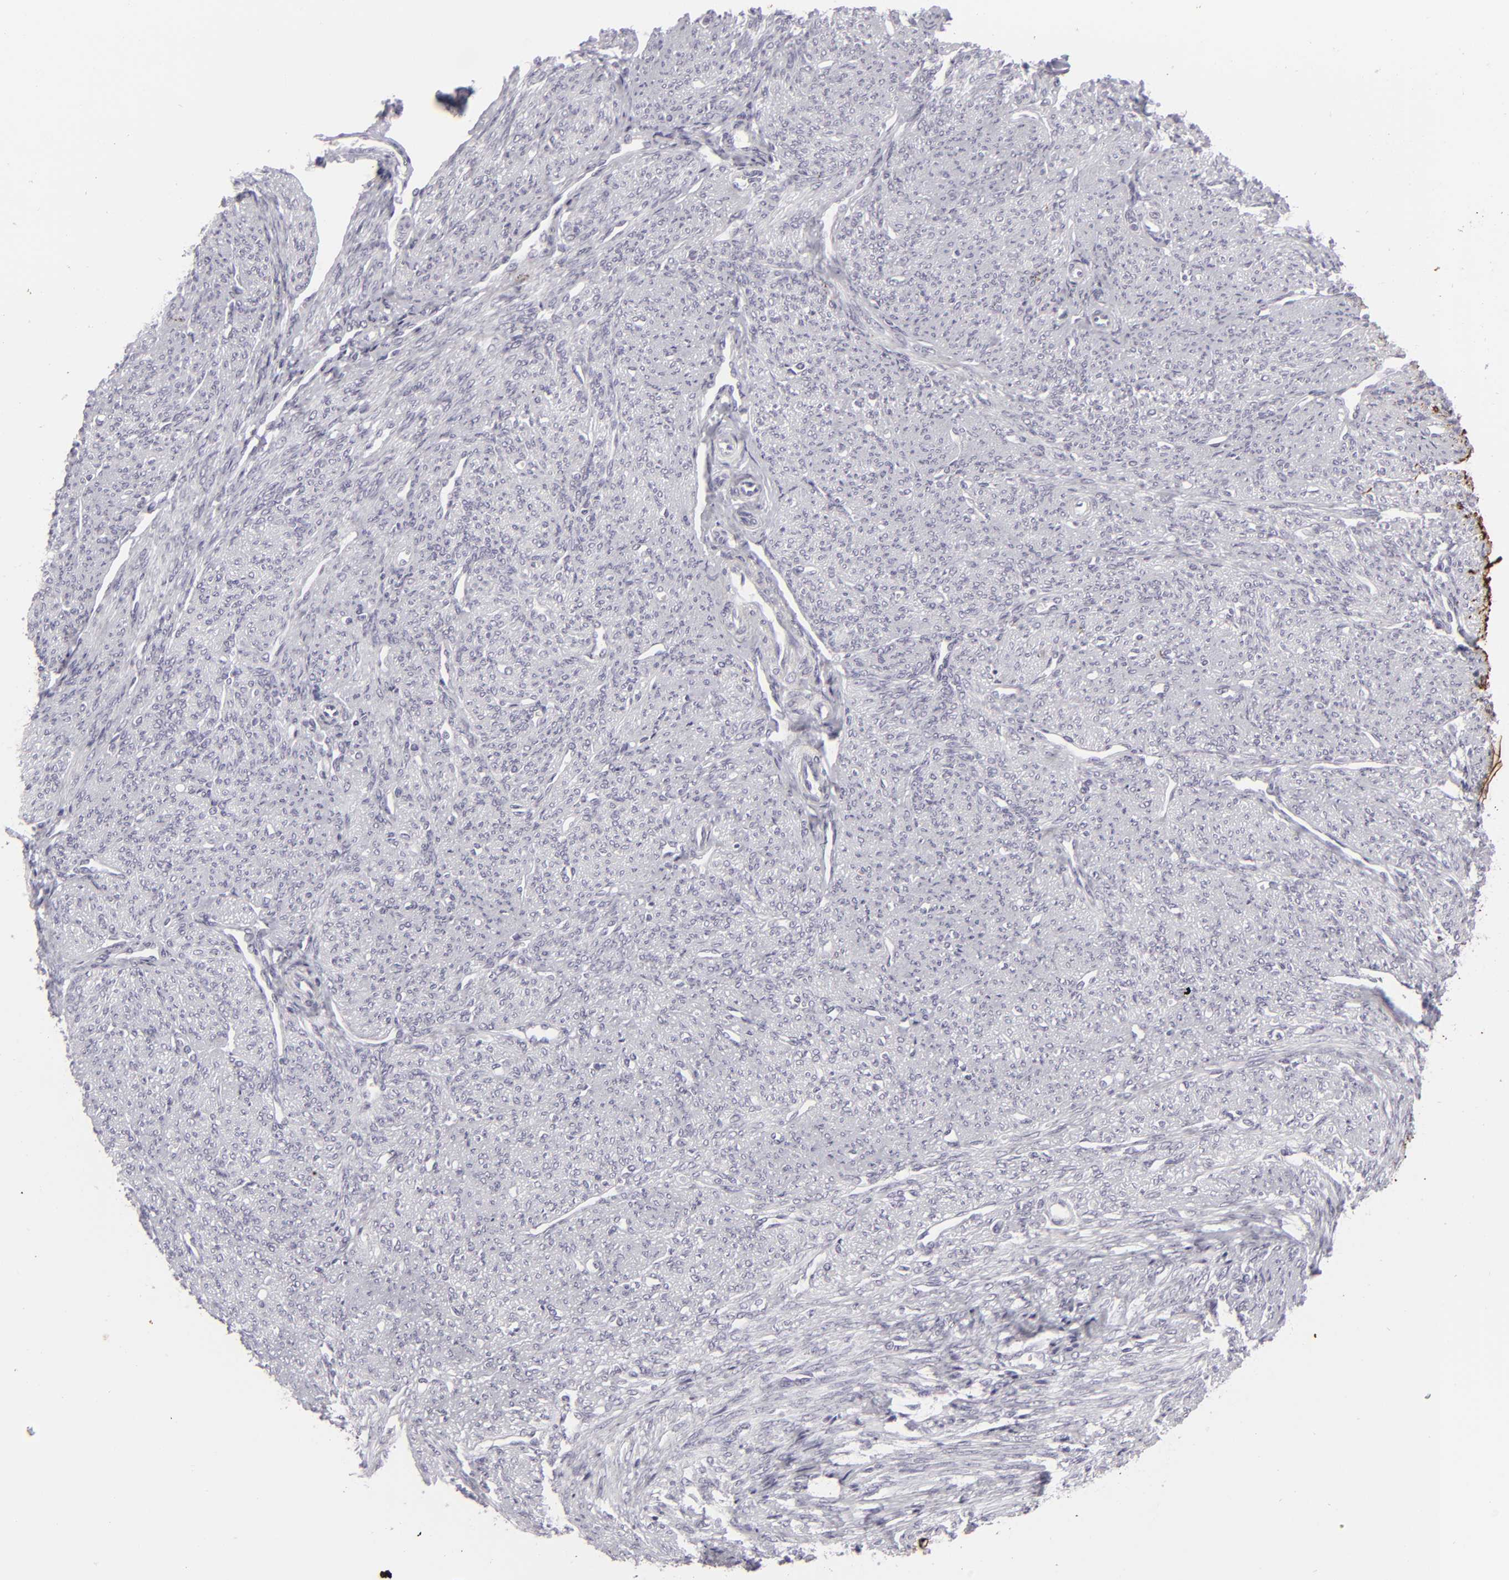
{"staining": {"intensity": "negative", "quantity": "none", "location": "none"}, "tissue": "smooth muscle", "cell_type": "Smooth muscle cells", "image_type": "normal", "snomed": [{"axis": "morphology", "description": "Normal tissue, NOS"}, {"axis": "topography", "description": "Cervix"}, {"axis": "topography", "description": "Endometrium"}], "caption": "This is an immunohistochemistry (IHC) photomicrograph of benign smooth muscle. There is no positivity in smooth muscle cells.", "gene": "KRT1", "patient": {"sex": "female", "age": 65}}